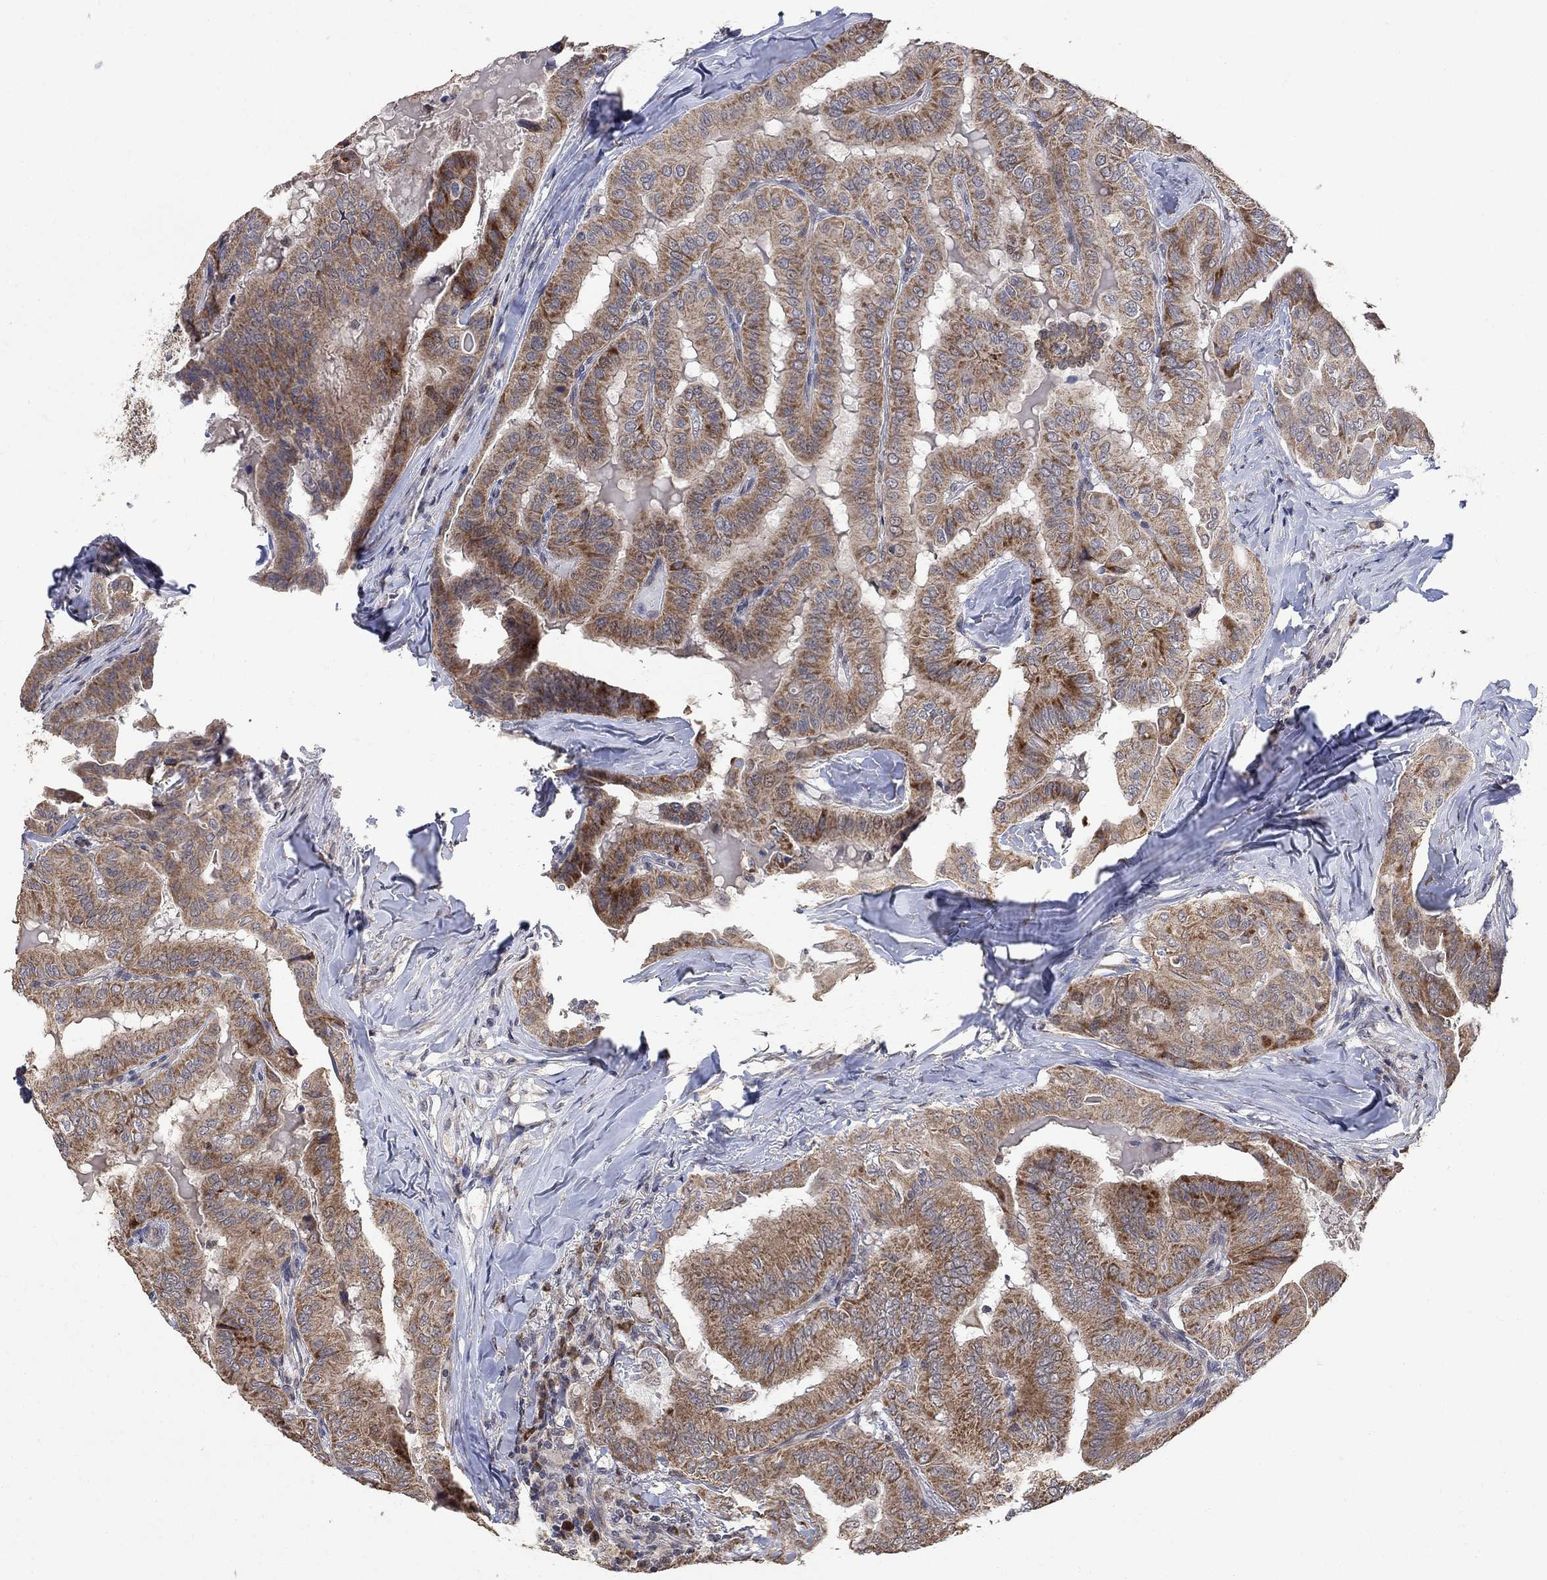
{"staining": {"intensity": "strong", "quantity": "25%-75%", "location": "cytoplasmic/membranous"}, "tissue": "thyroid cancer", "cell_type": "Tumor cells", "image_type": "cancer", "snomed": [{"axis": "morphology", "description": "Papillary adenocarcinoma, NOS"}, {"axis": "topography", "description": "Thyroid gland"}], "caption": "Papillary adenocarcinoma (thyroid) stained with a brown dye demonstrates strong cytoplasmic/membranous positive positivity in about 25%-75% of tumor cells.", "gene": "ANKRA2", "patient": {"sex": "female", "age": 68}}